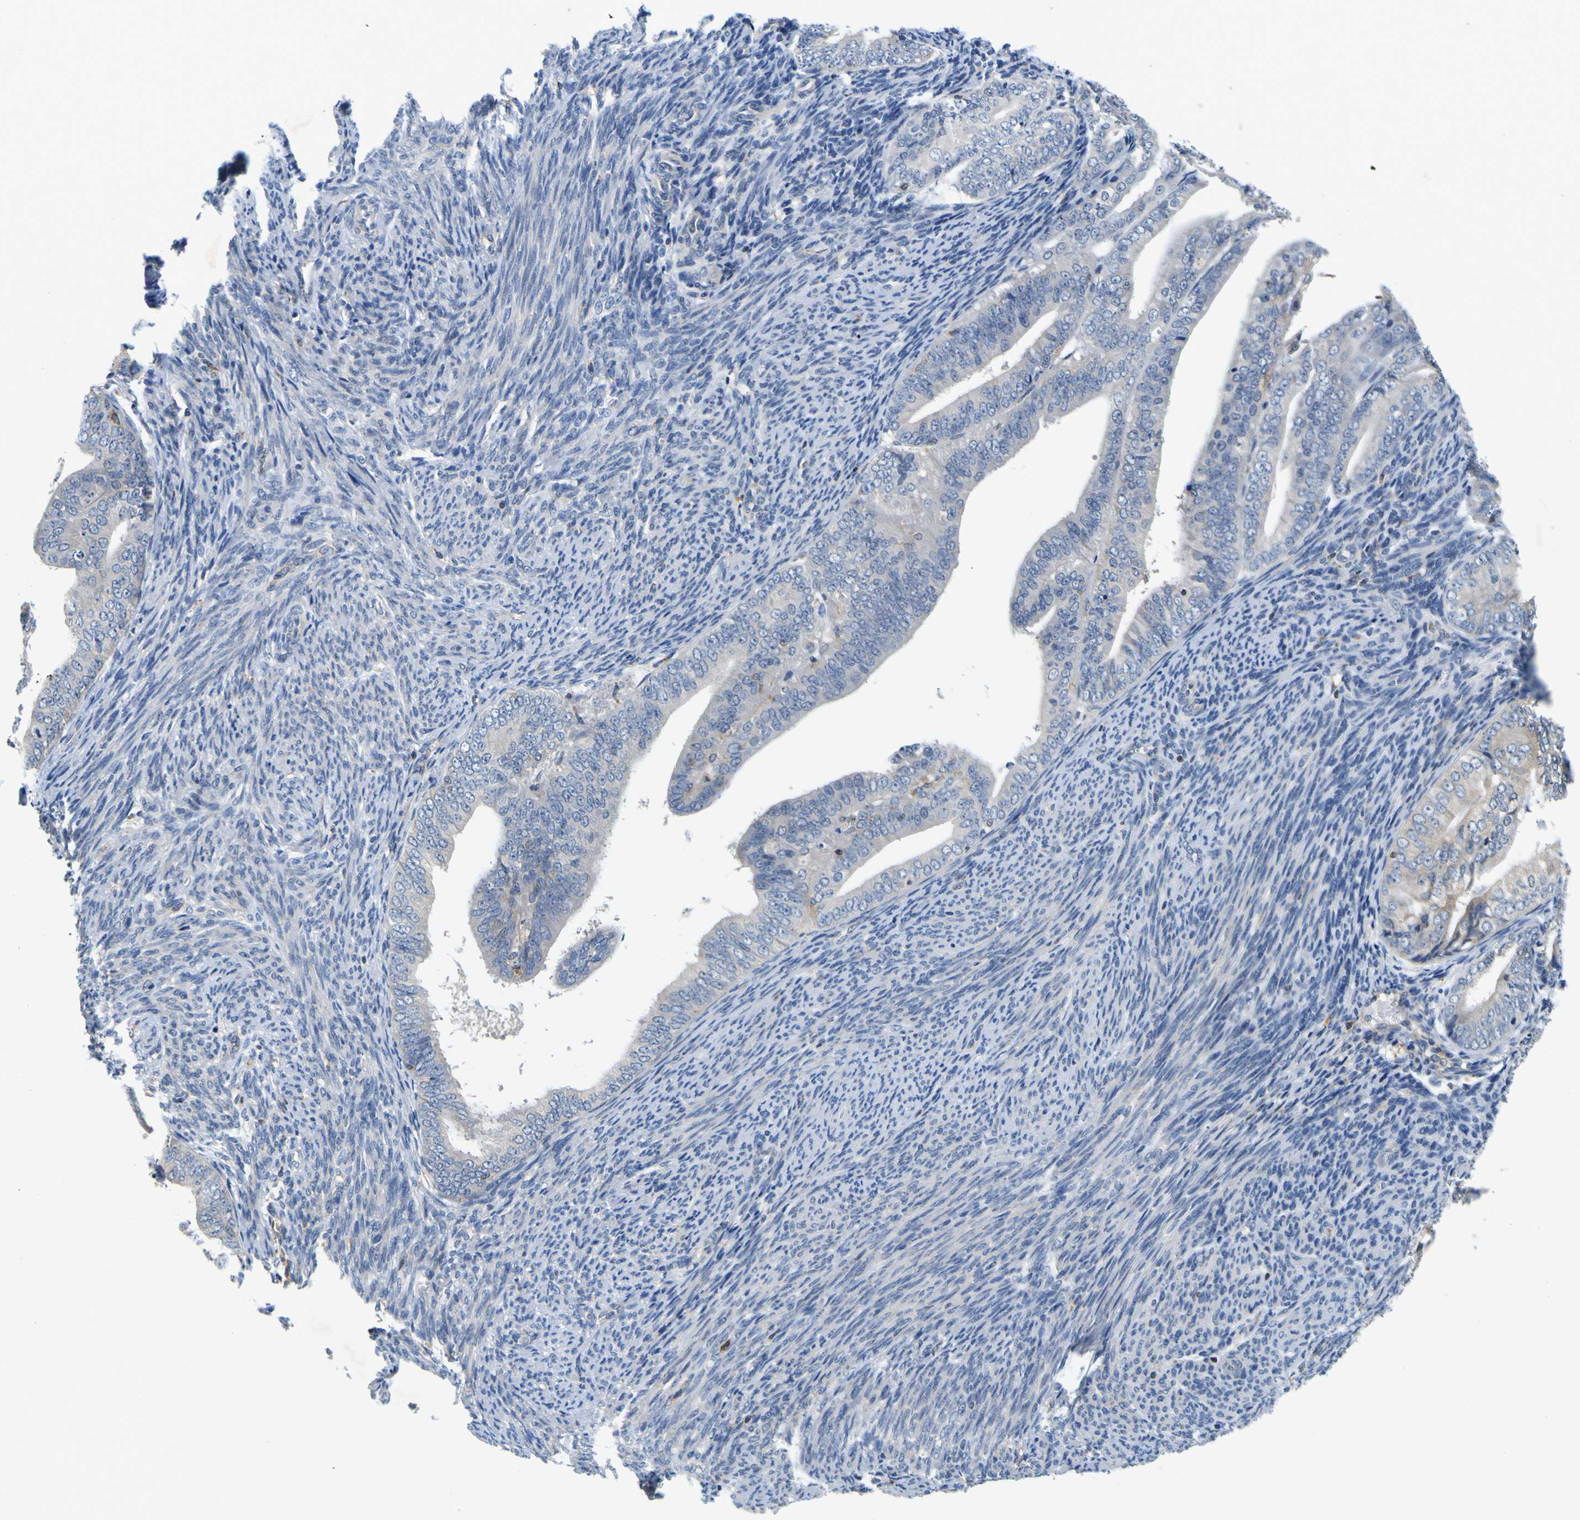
{"staining": {"intensity": "negative", "quantity": "none", "location": "none"}, "tissue": "endometrial cancer", "cell_type": "Tumor cells", "image_type": "cancer", "snomed": [{"axis": "morphology", "description": "Adenocarcinoma, NOS"}, {"axis": "topography", "description": "Endometrium"}], "caption": "Tumor cells are negative for brown protein staining in adenocarcinoma (endometrial).", "gene": "TNIK", "patient": {"sex": "female", "age": 63}}